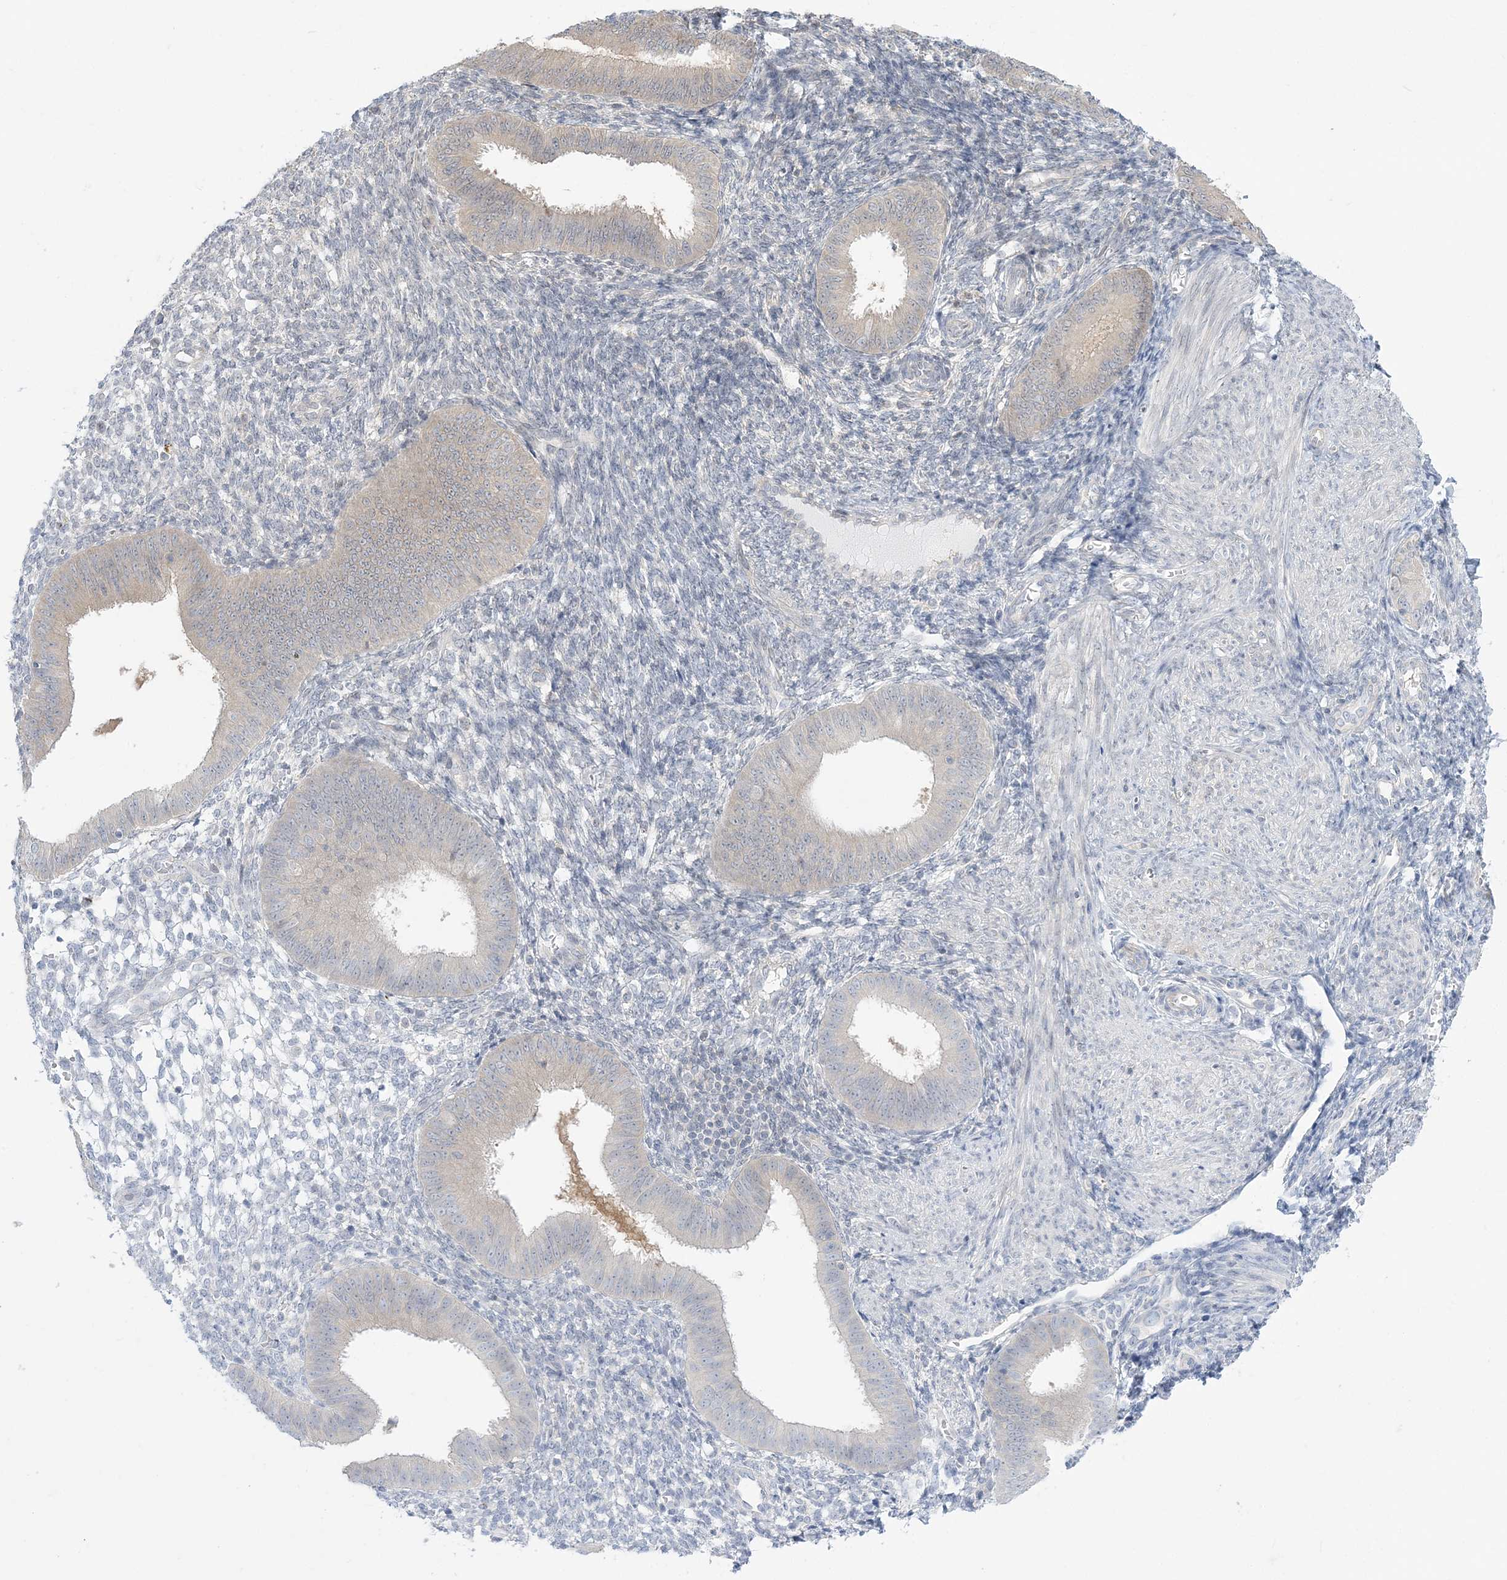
{"staining": {"intensity": "negative", "quantity": "none", "location": "none"}, "tissue": "endometrium", "cell_type": "Cells in endometrial stroma", "image_type": "normal", "snomed": [{"axis": "morphology", "description": "Normal tissue, NOS"}, {"axis": "topography", "description": "Uterus"}, {"axis": "topography", "description": "Endometrium"}], "caption": "Cells in endometrial stroma show no significant protein expression in benign endometrium.", "gene": "THADA", "patient": {"sex": "female", "age": 48}}